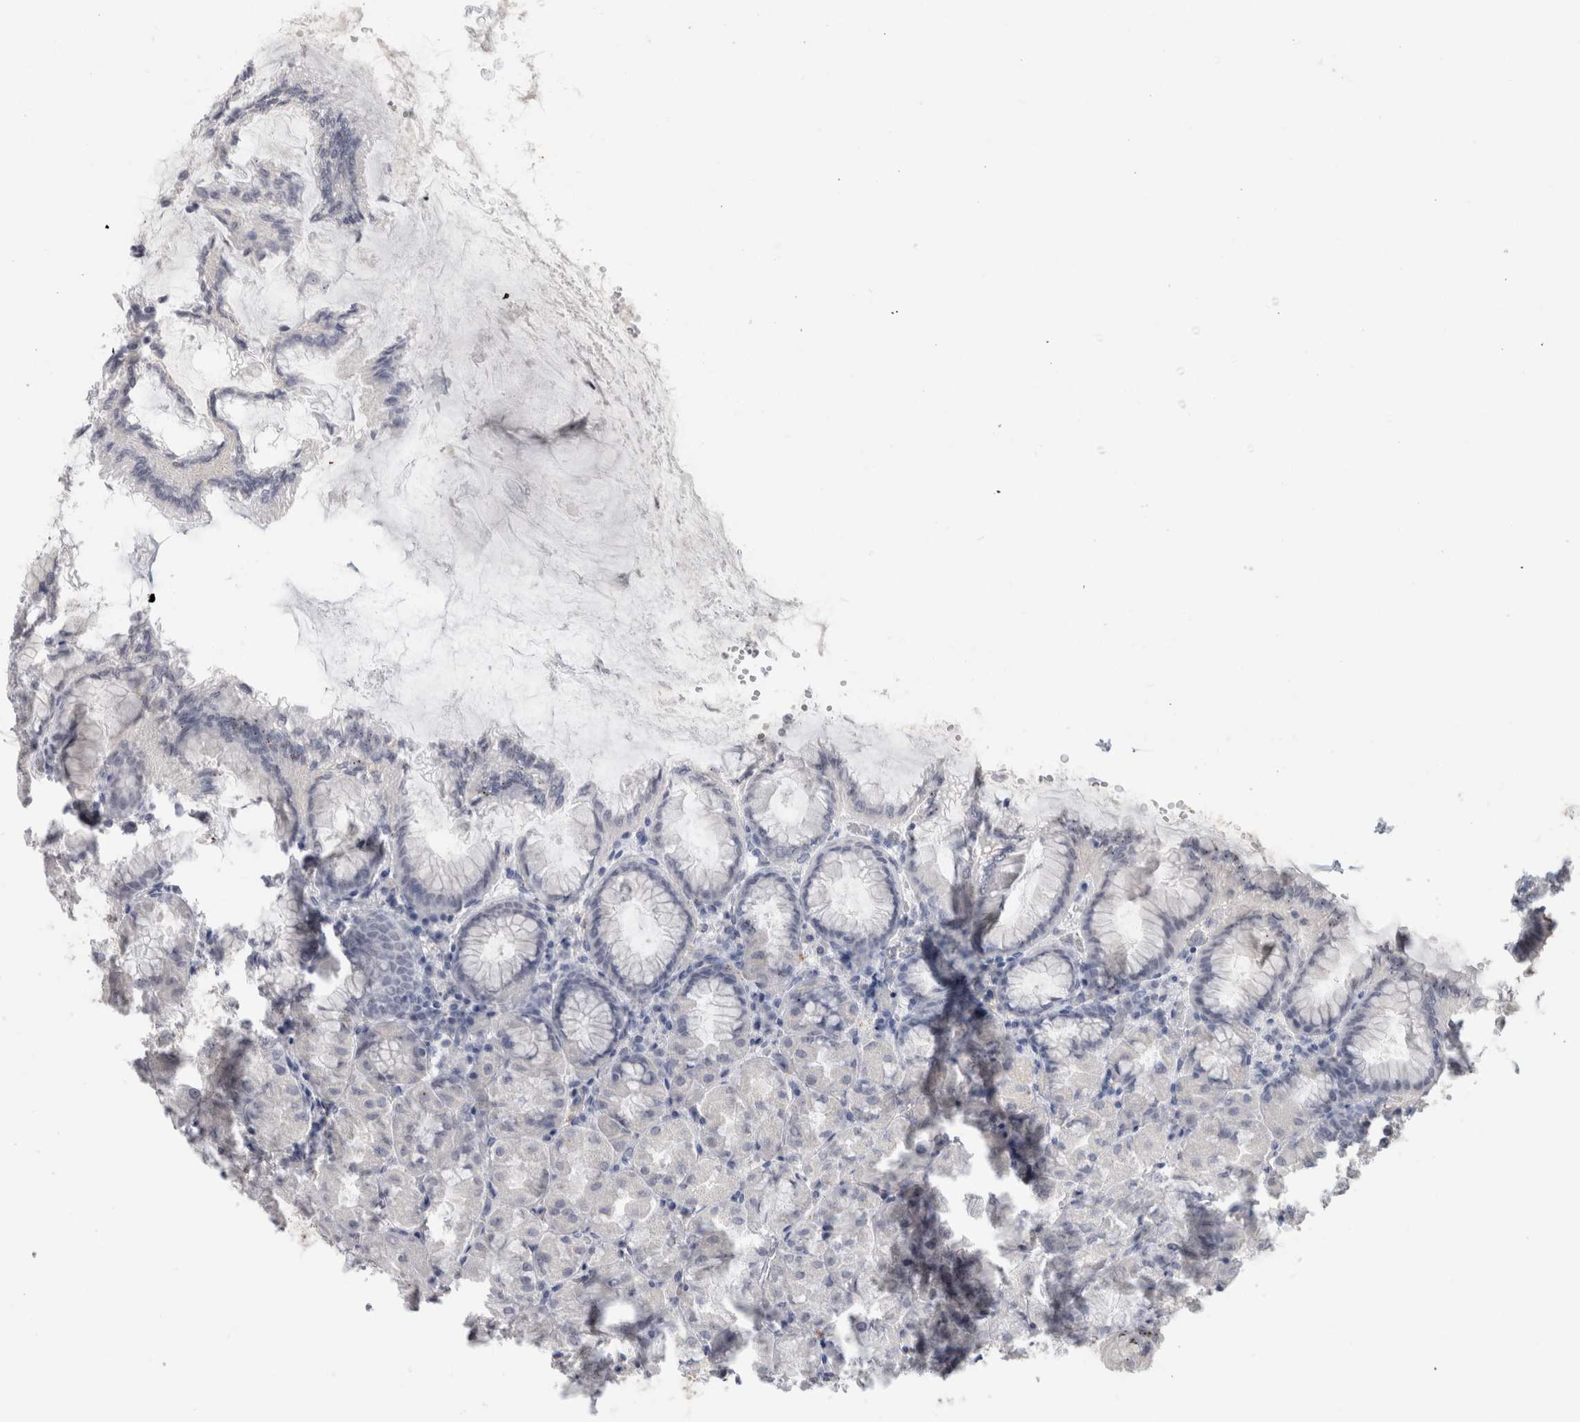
{"staining": {"intensity": "negative", "quantity": "none", "location": "none"}, "tissue": "stomach", "cell_type": "Glandular cells", "image_type": "normal", "snomed": [{"axis": "morphology", "description": "Normal tissue, NOS"}, {"axis": "topography", "description": "Stomach, upper"}], "caption": "Image shows no protein staining in glandular cells of benign stomach. The staining is performed using DAB (3,3'-diaminobenzidine) brown chromogen with nuclei counter-stained in using hematoxylin.", "gene": "CADM3", "patient": {"sex": "female", "age": 56}}